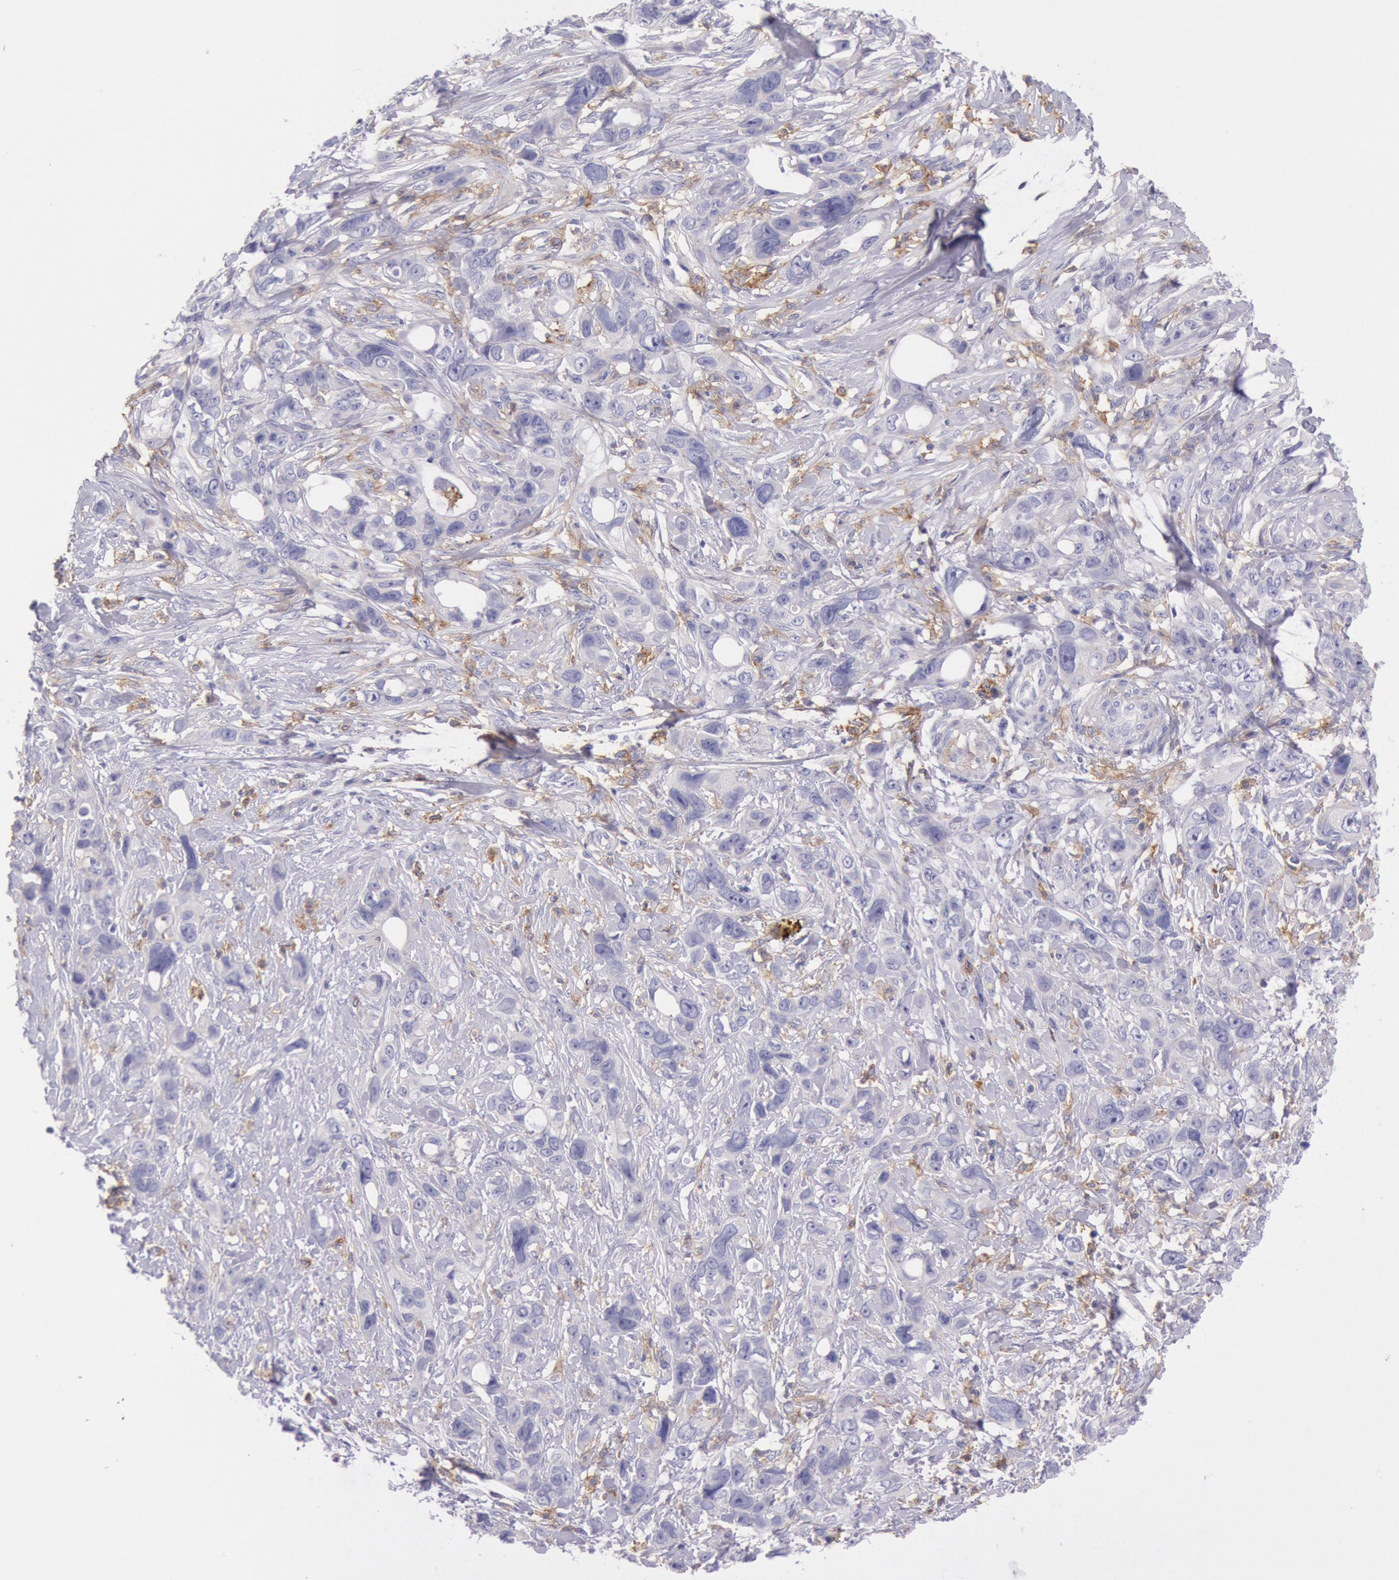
{"staining": {"intensity": "negative", "quantity": "none", "location": "none"}, "tissue": "stomach cancer", "cell_type": "Tumor cells", "image_type": "cancer", "snomed": [{"axis": "morphology", "description": "Adenocarcinoma, NOS"}, {"axis": "topography", "description": "Stomach, upper"}], "caption": "Stomach cancer (adenocarcinoma) was stained to show a protein in brown. There is no significant expression in tumor cells.", "gene": "LYN", "patient": {"sex": "male", "age": 47}}